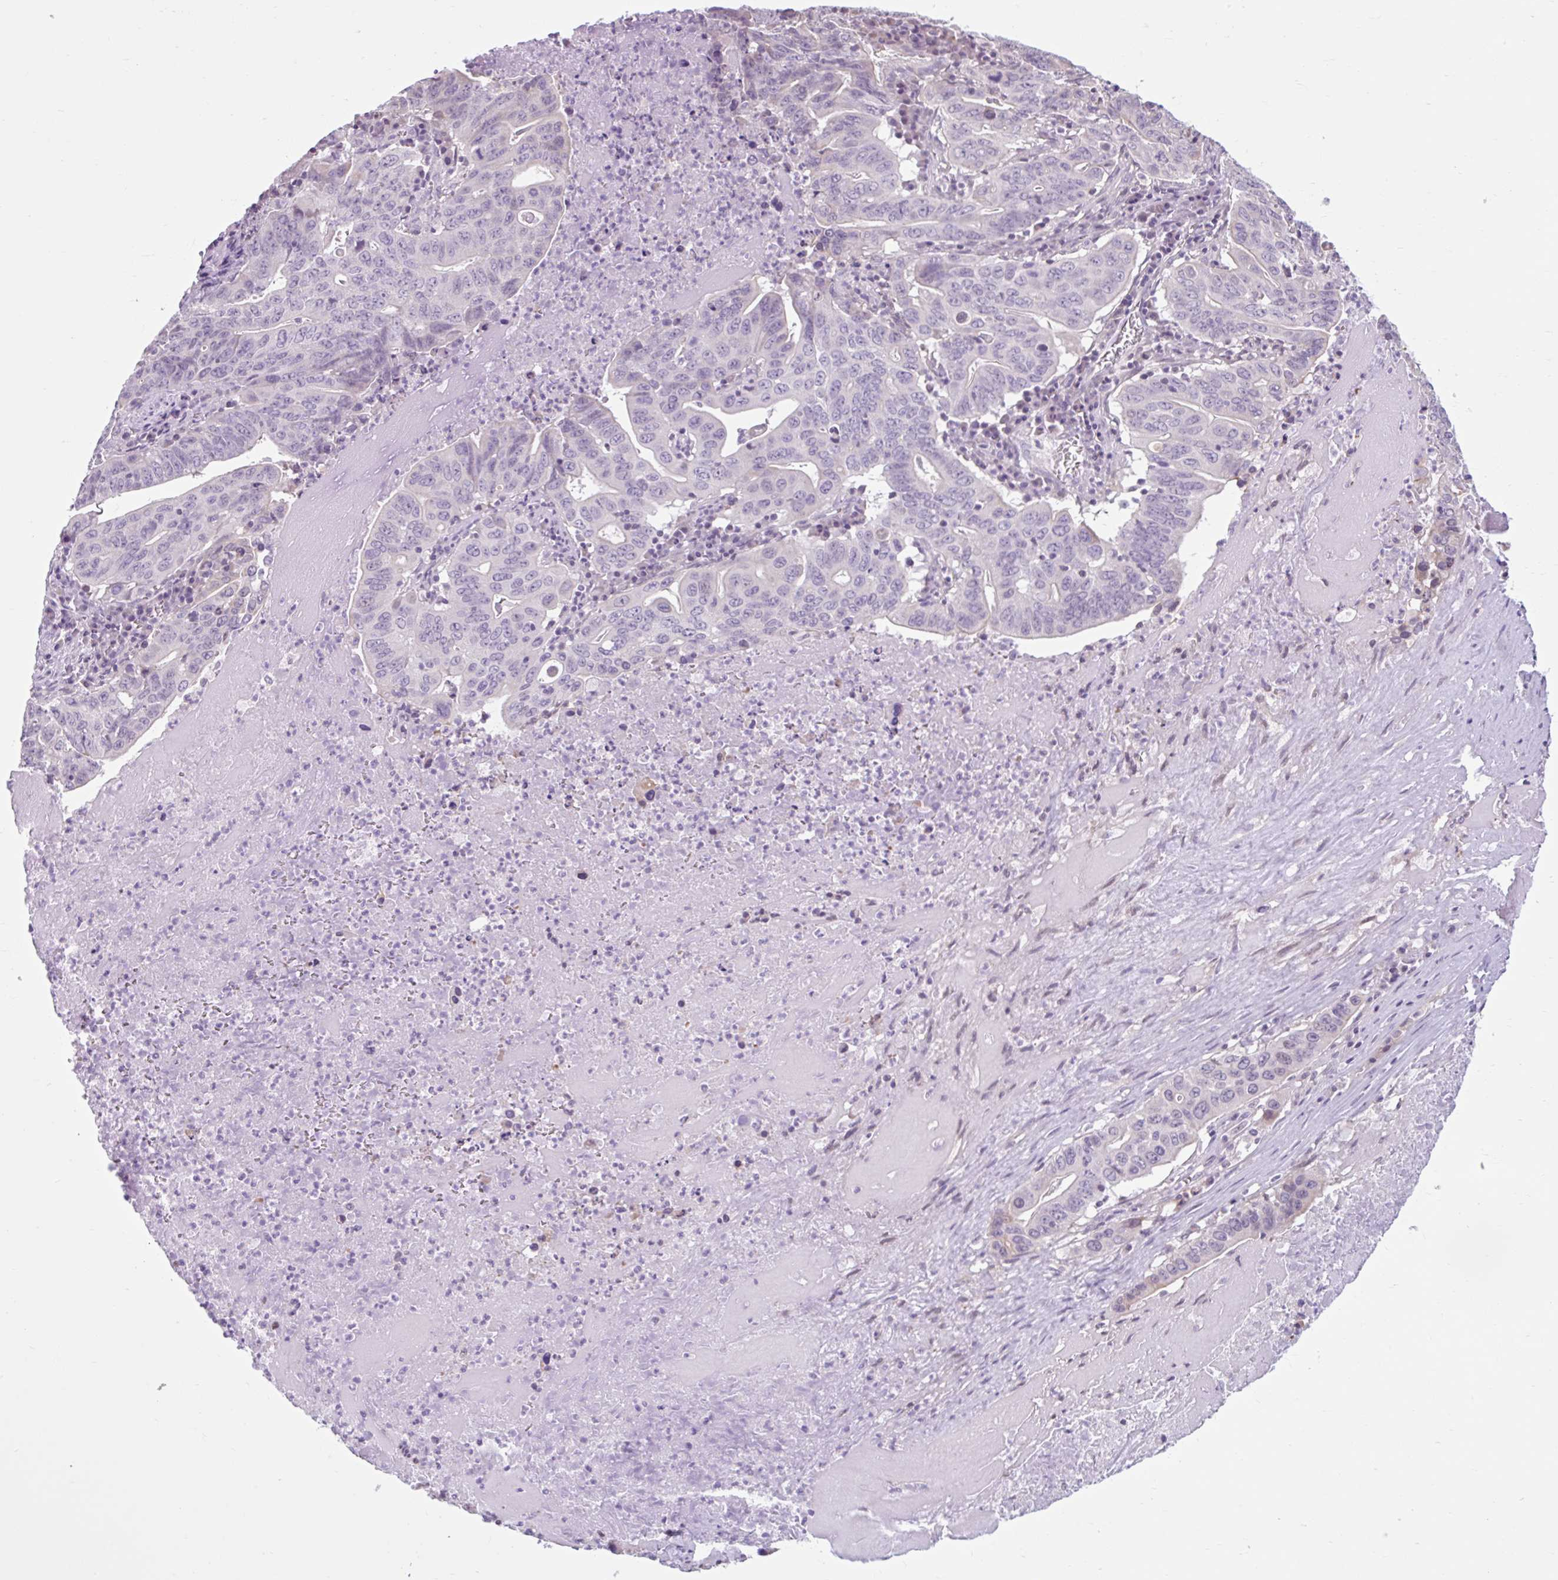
{"staining": {"intensity": "negative", "quantity": "none", "location": "none"}, "tissue": "lung cancer", "cell_type": "Tumor cells", "image_type": "cancer", "snomed": [{"axis": "morphology", "description": "Adenocarcinoma, NOS"}, {"axis": "topography", "description": "Lung"}], "caption": "Immunohistochemical staining of adenocarcinoma (lung) demonstrates no significant expression in tumor cells.", "gene": "CDH19", "patient": {"sex": "female", "age": 60}}